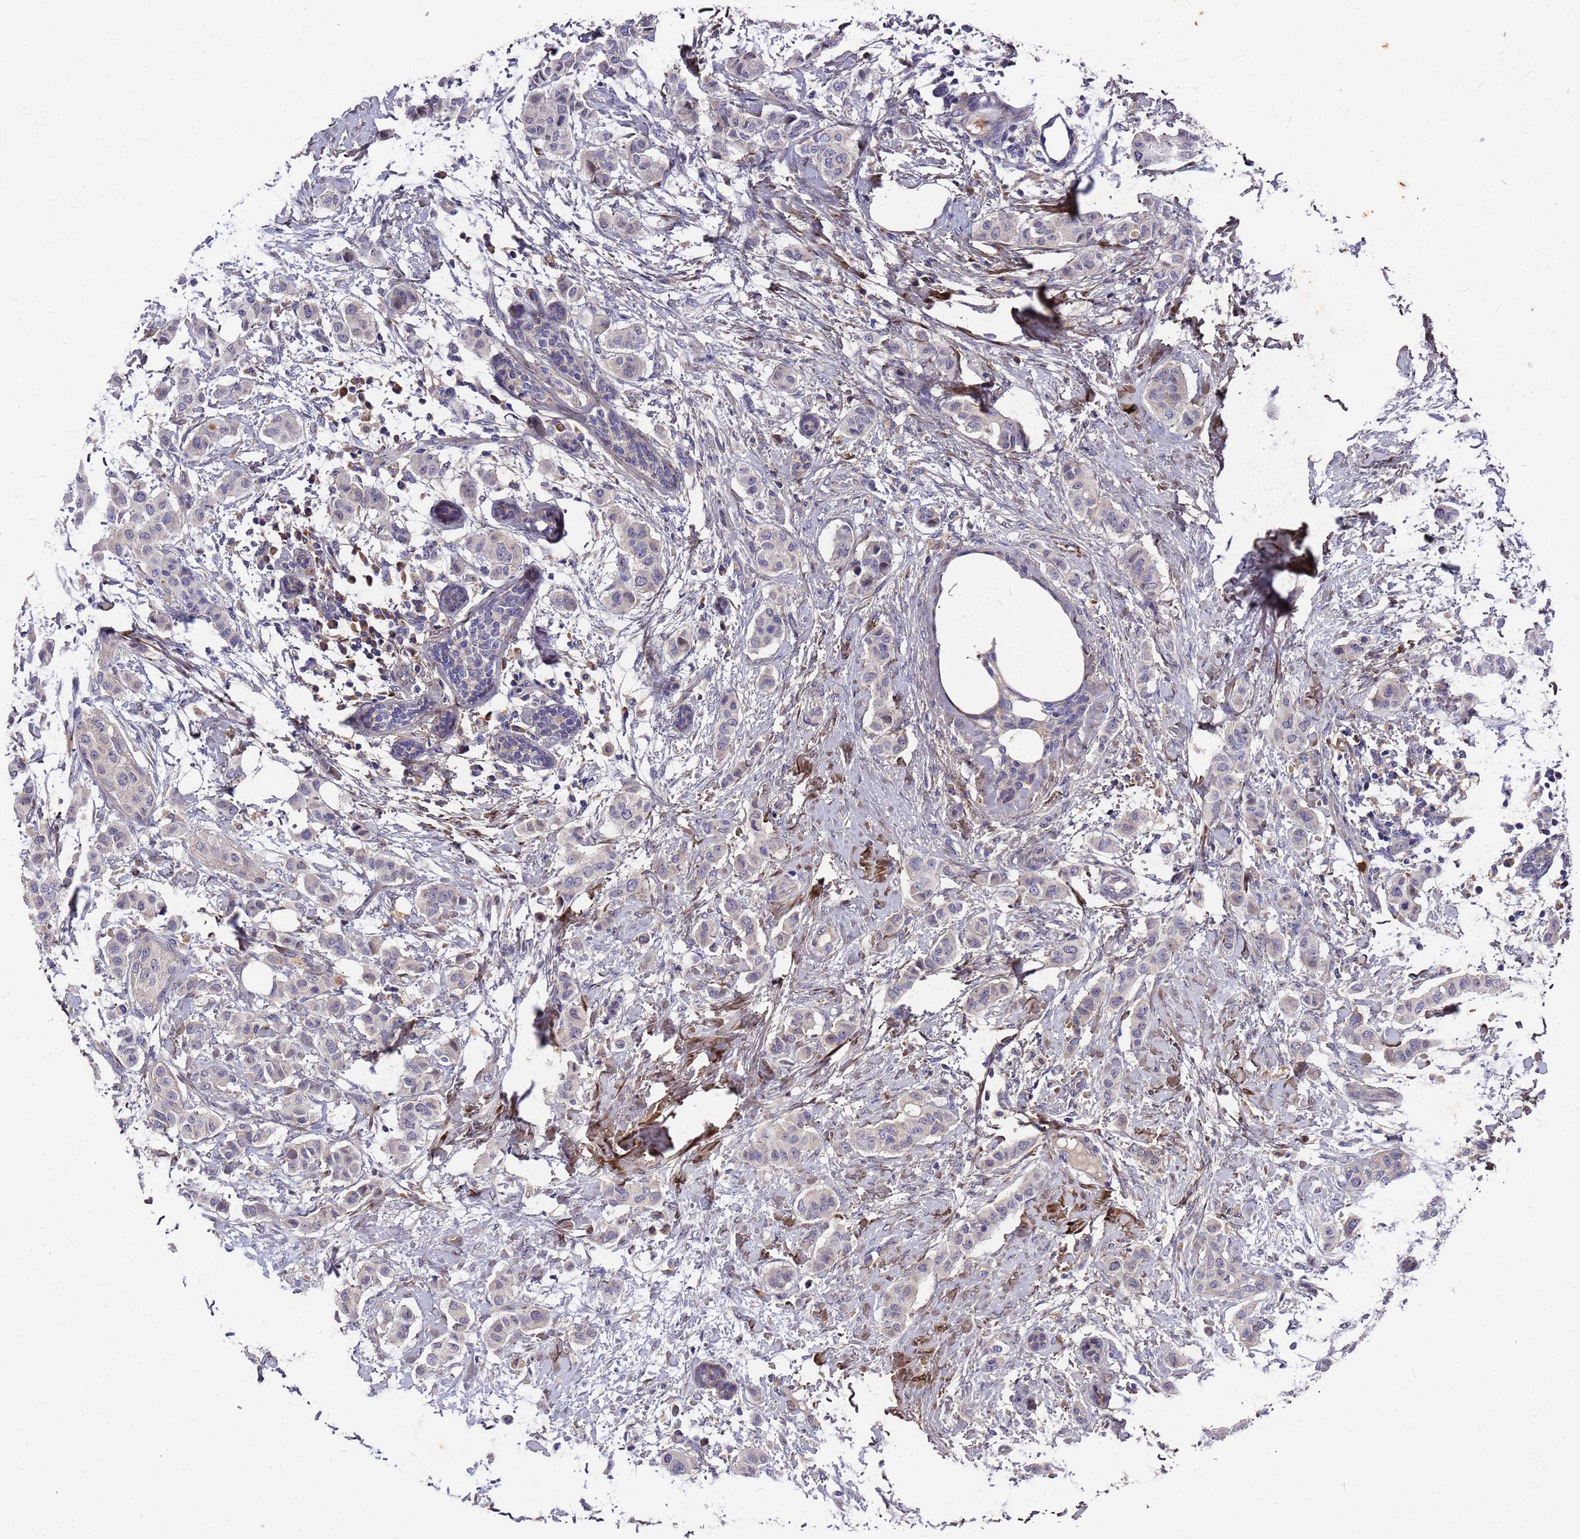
{"staining": {"intensity": "negative", "quantity": "none", "location": "none"}, "tissue": "breast cancer", "cell_type": "Tumor cells", "image_type": "cancer", "snomed": [{"axis": "morphology", "description": "Duct carcinoma"}, {"axis": "topography", "description": "Breast"}], "caption": "An image of human intraductal carcinoma (breast) is negative for staining in tumor cells.", "gene": "ZNF717", "patient": {"sex": "female", "age": 40}}